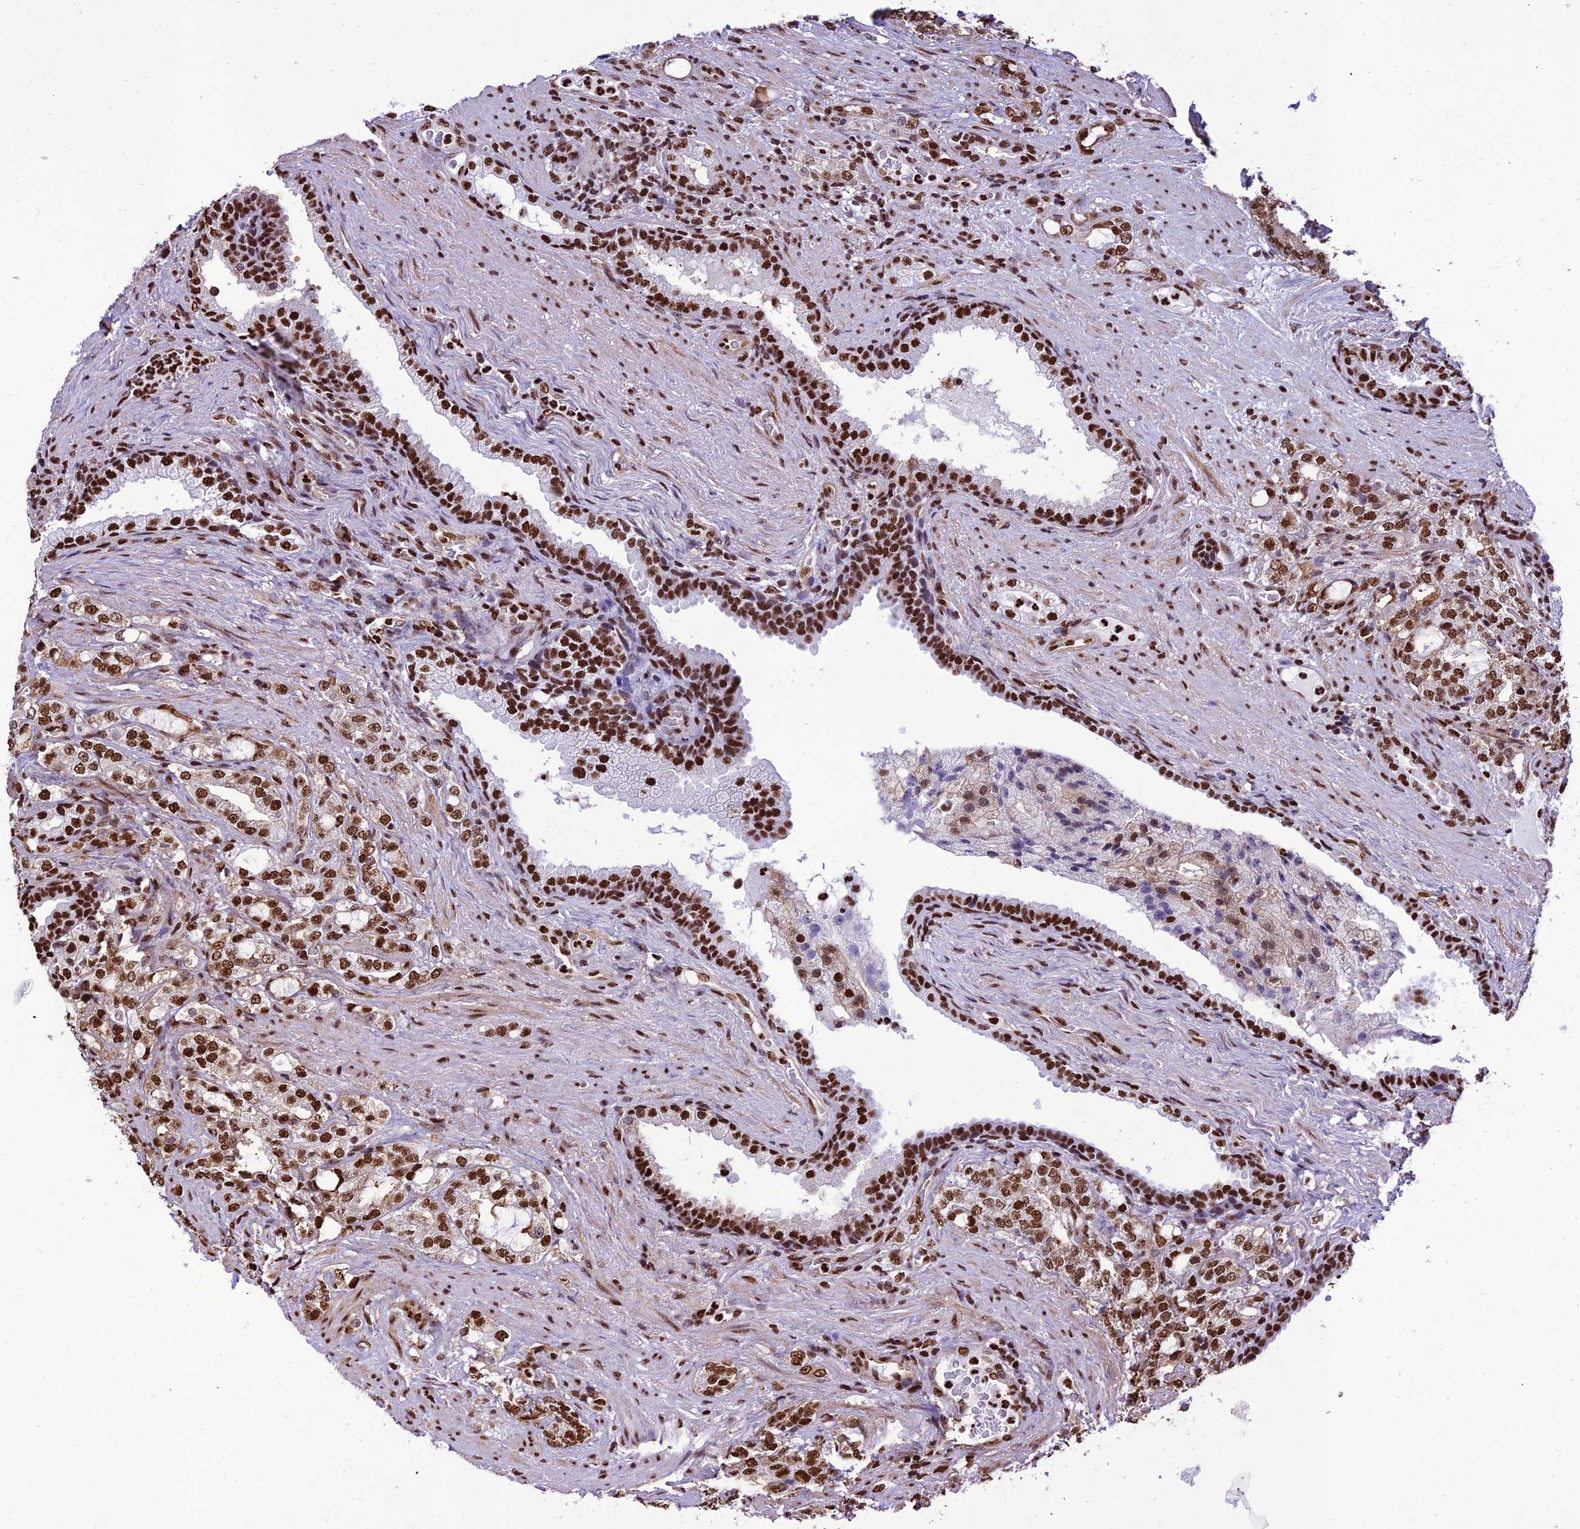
{"staining": {"intensity": "strong", "quantity": ">75%", "location": "nuclear"}, "tissue": "prostate cancer", "cell_type": "Tumor cells", "image_type": "cancer", "snomed": [{"axis": "morphology", "description": "Adenocarcinoma, High grade"}, {"axis": "topography", "description": "Prostate"}], "caption": "Brown immunohistochemical staining in prostate high-grade adenocarcinoma shows strong nuclear expression in approximately >75% of tumor cells. The staining was performed using DAB (3,3'-diaminobenzidine) to visualize the protein expression in brown, while the nuclei were stained in blue with hematoxylin (Magnification: 20x).", "gene": "INO80E", "patient": {"sex": "male", "age": 64}}